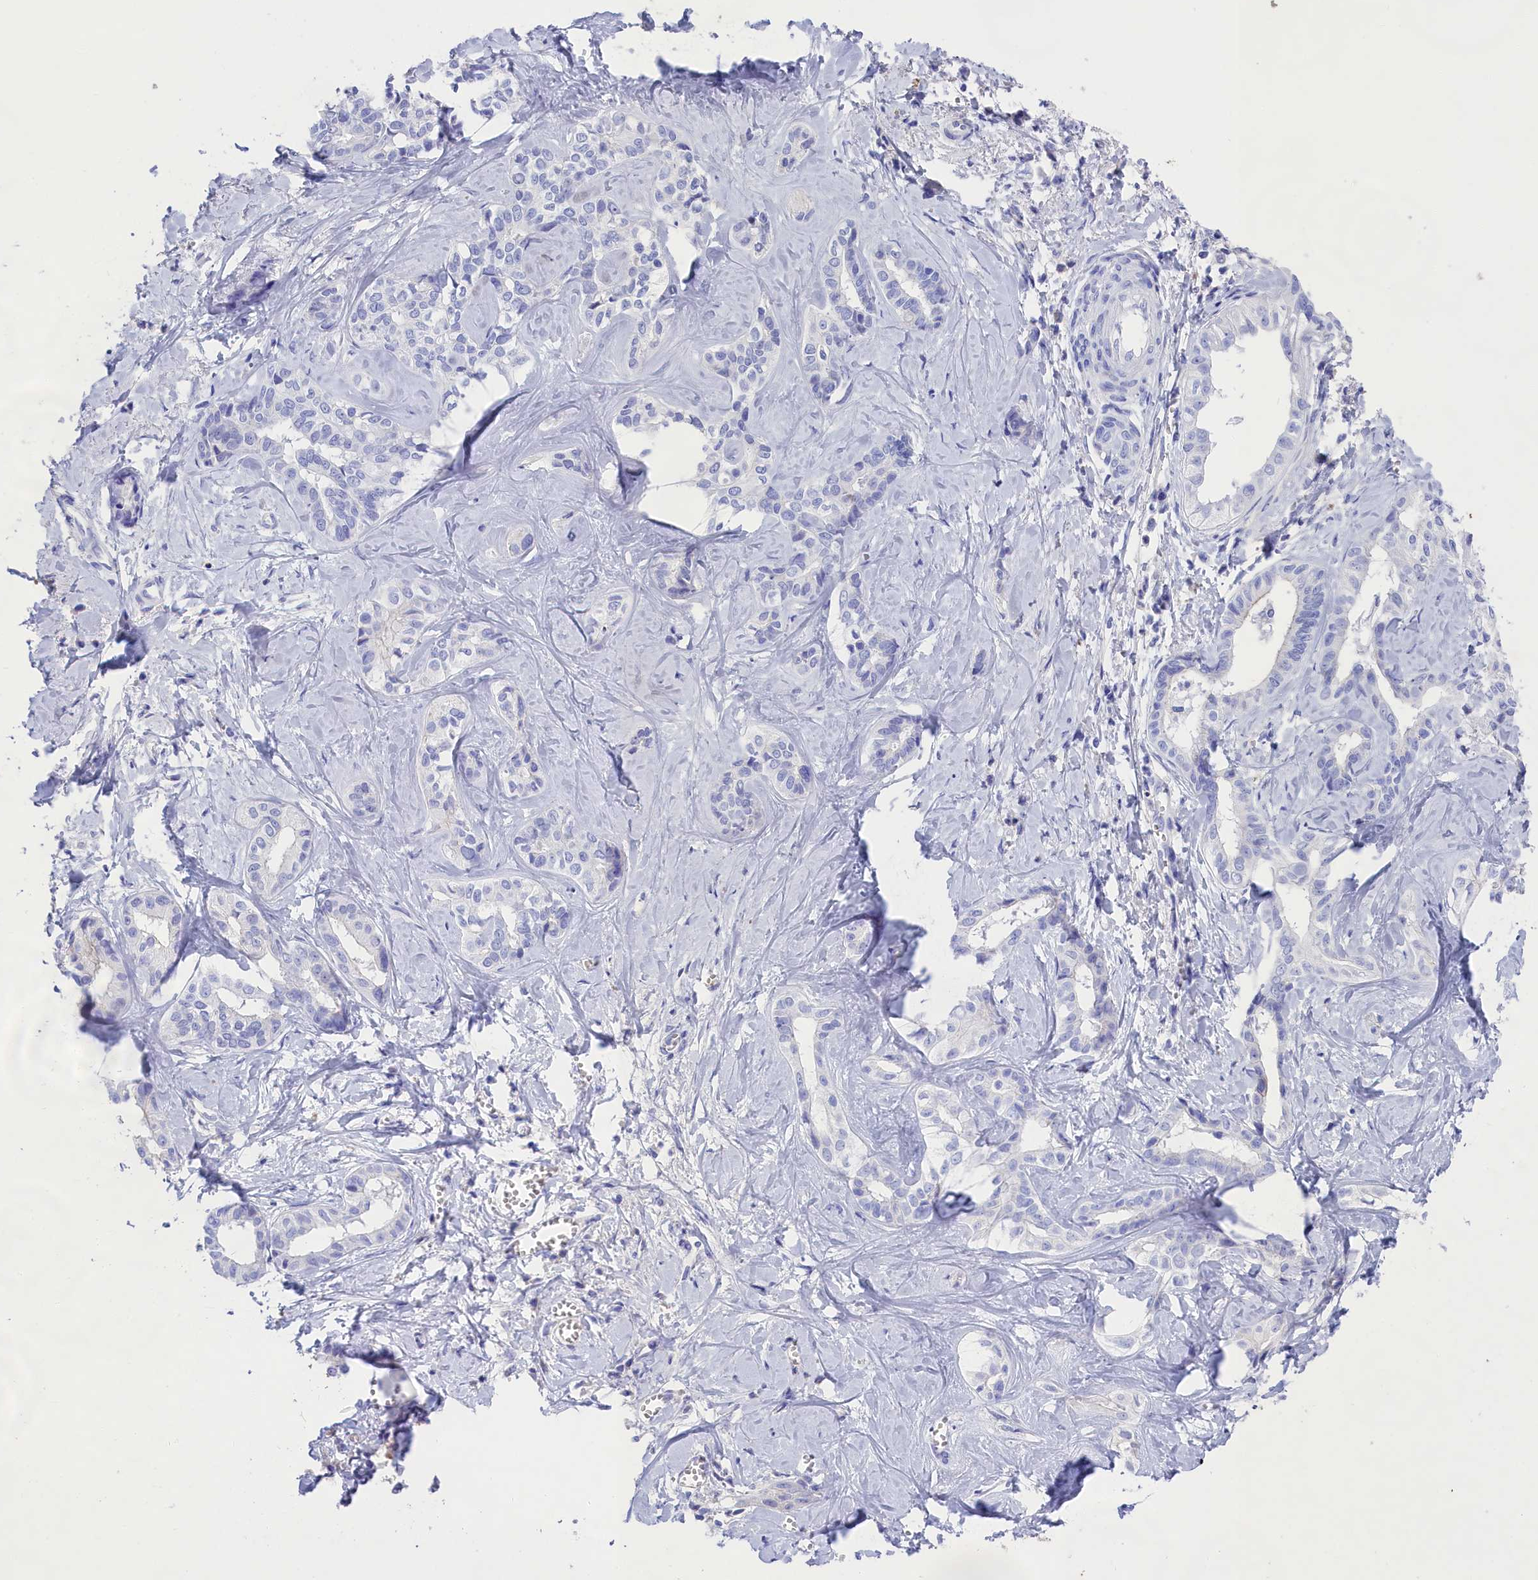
{"staining": {"intensity": "negative", "quantity": "none", "location": "none"}, "tissue": "liver cancer", "cell_type": "Tumor cells", "image_type": "cancer", "snomed": [{"axis": "morphology", "description": "Cholangiocarcinoma"}, {"axis": "topography", "description": "Liver"}], "caption": "Tumor cells show no significant staining in liver cancer.", "gene": "SULT2A1", "patient": {"sex": "female", "age": 77}}